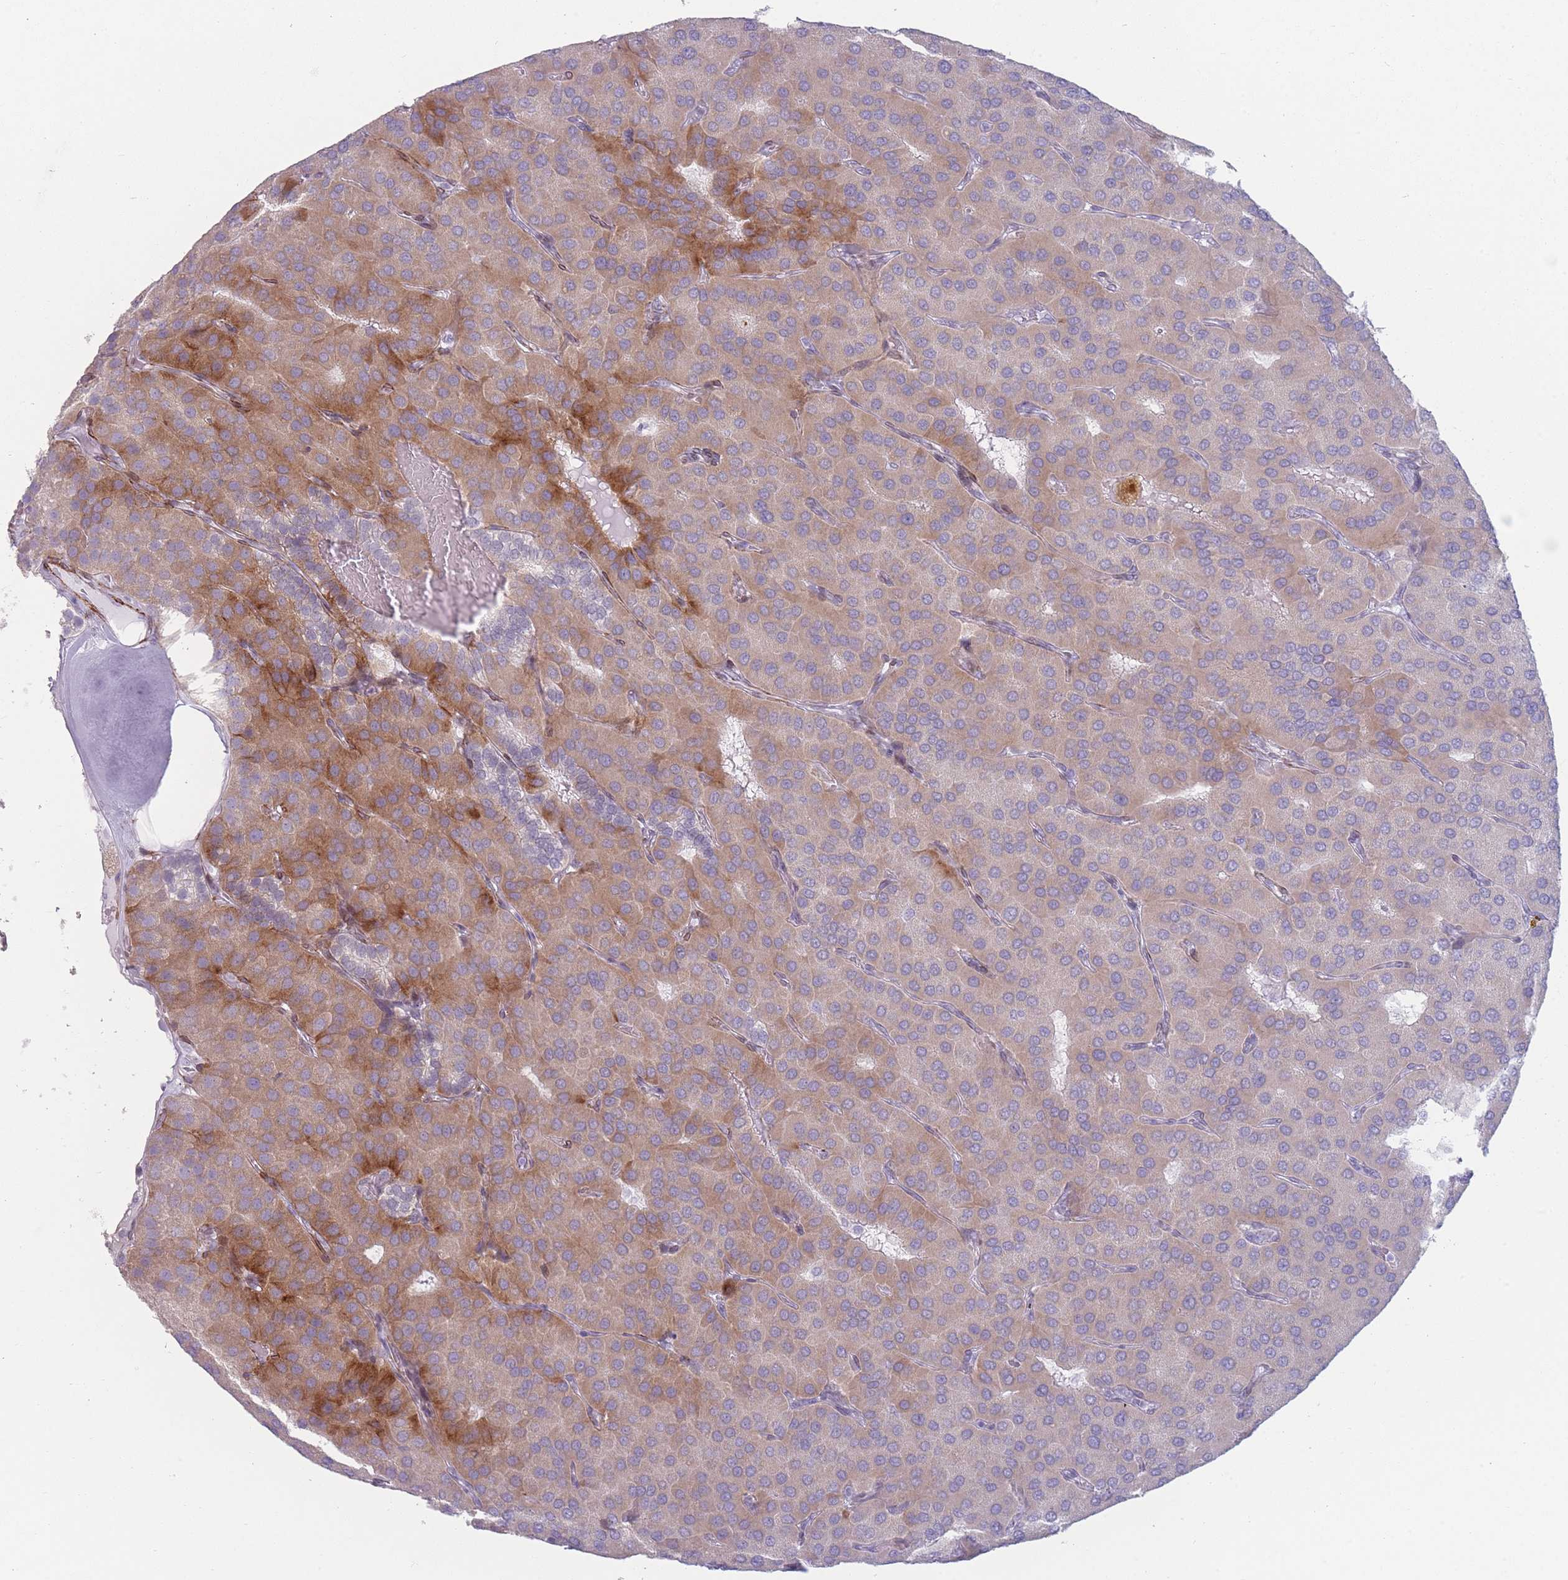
{"staining": {"intensity": "moderate", "quantity": "25%-75%", "location": "cytoplasmic/membranous"}, "tissue": "parathyroid gland", "cell_type": "Glandular cells", "image_type": "normal", "snomed": [{"axis": "morphology", "description": "Normal tissue, NOS"}, {"axis": "morphology", "description": "Adenoma, NOS"}, {"axis": "topography", "description": "Parathyroid gland"}], "caption": "Protein expression analysis of unremarkable parathyroid gland shows moderate cytoplasmic/membranous expression in approximately 25%-75% of glandular cells.", "gene": "IFNA10", "patient": {"sex": "female", "age": 86}}